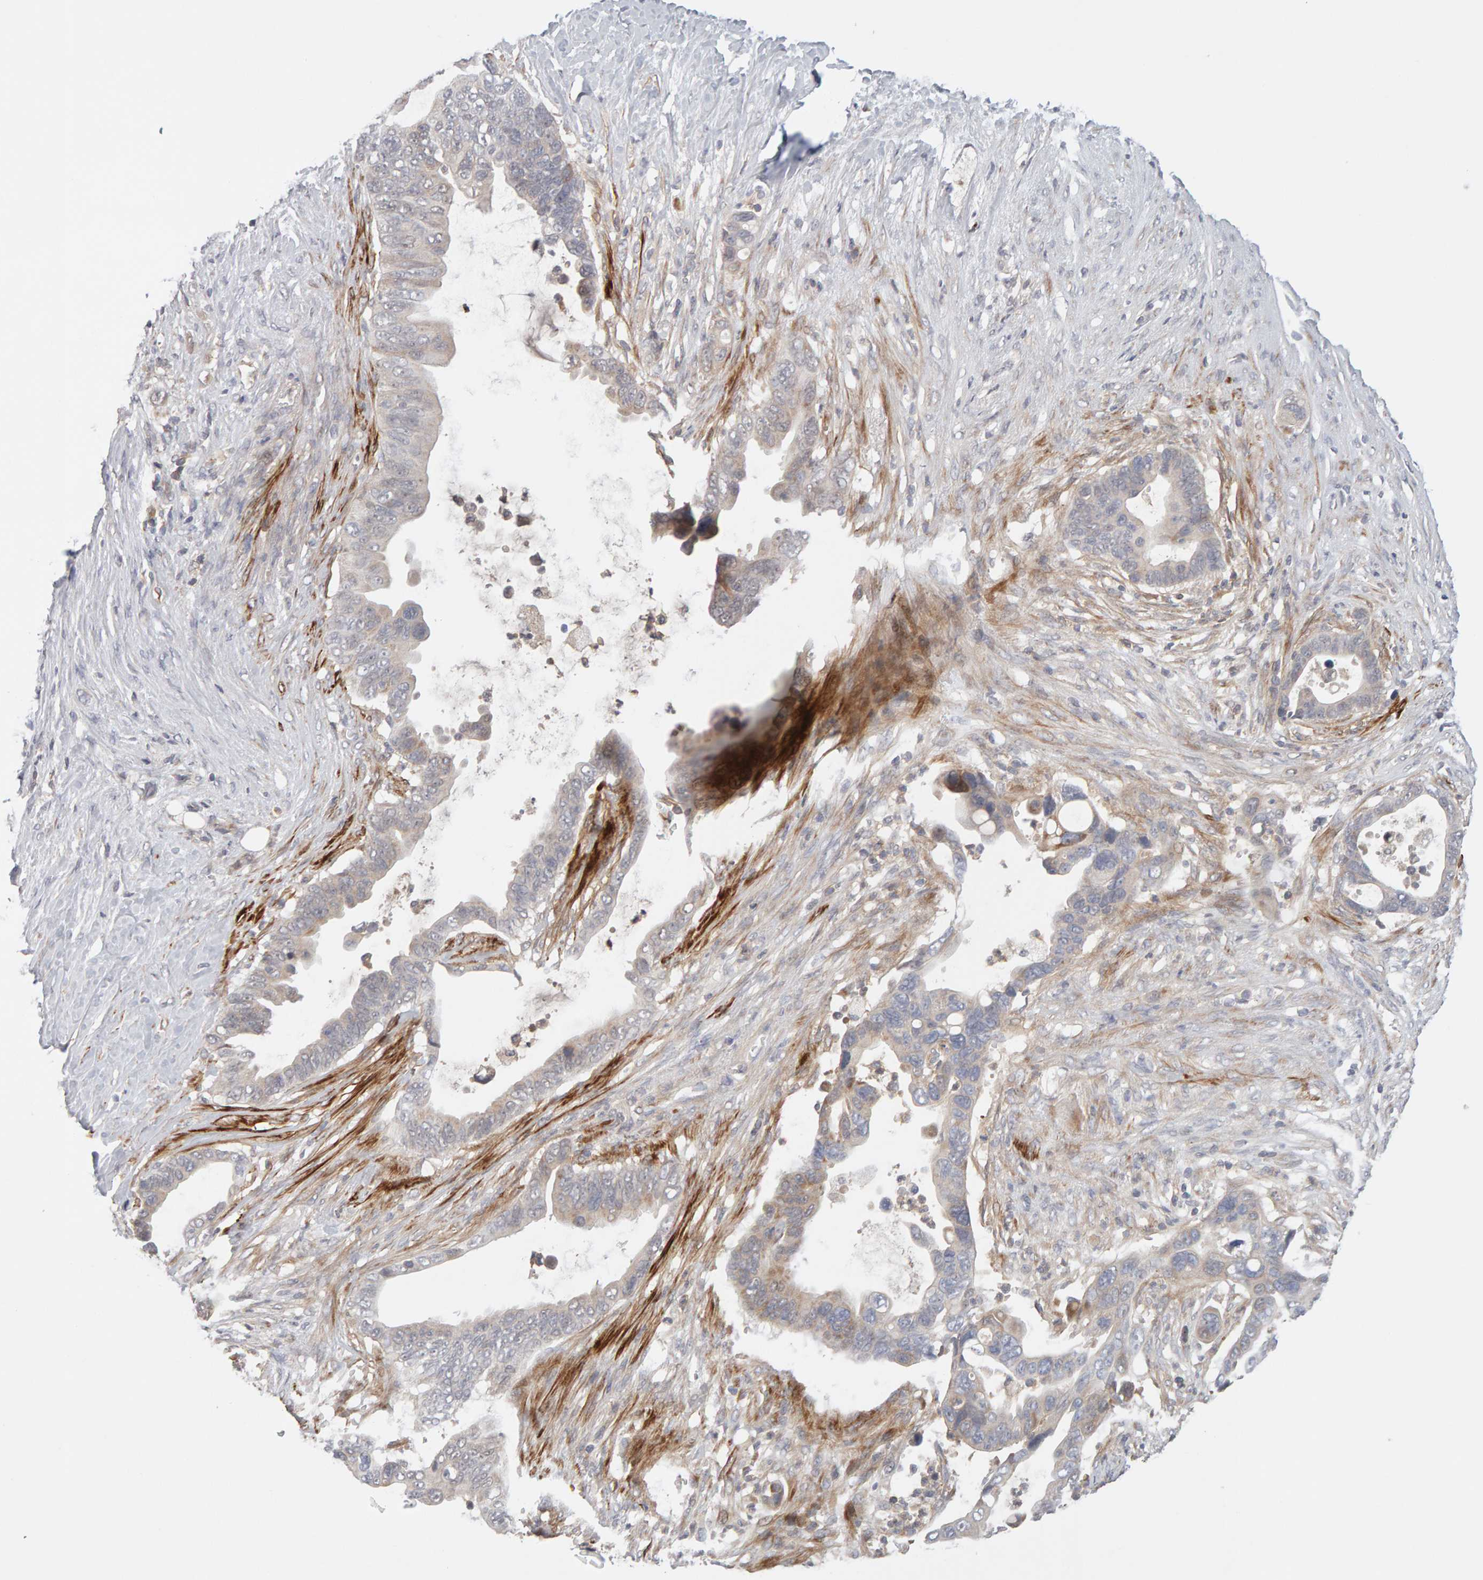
{"staining": {"intensity": "weak", "quantity": "25%-75%", "location": "cytoplasmic/membranous"}, "tissue": "pancreatic cancer", "cell_type": "Tumor cells", "image_type": "cancer", "snomed": [{"axis": "morphology", "description": "Adenocarcinoma, NOS"}, {"axis": "topography", "description": "Pancreas"}], "caption": "DAB immunohistochemical staining of pancreatic cancer (adenocarcinoma) shows weak cytoplasmic/membranous protein positivity in about 25%-75% of tumor cells.", "gene": "NUDCD1", "patient": {"sex": "female", "age": 72}}